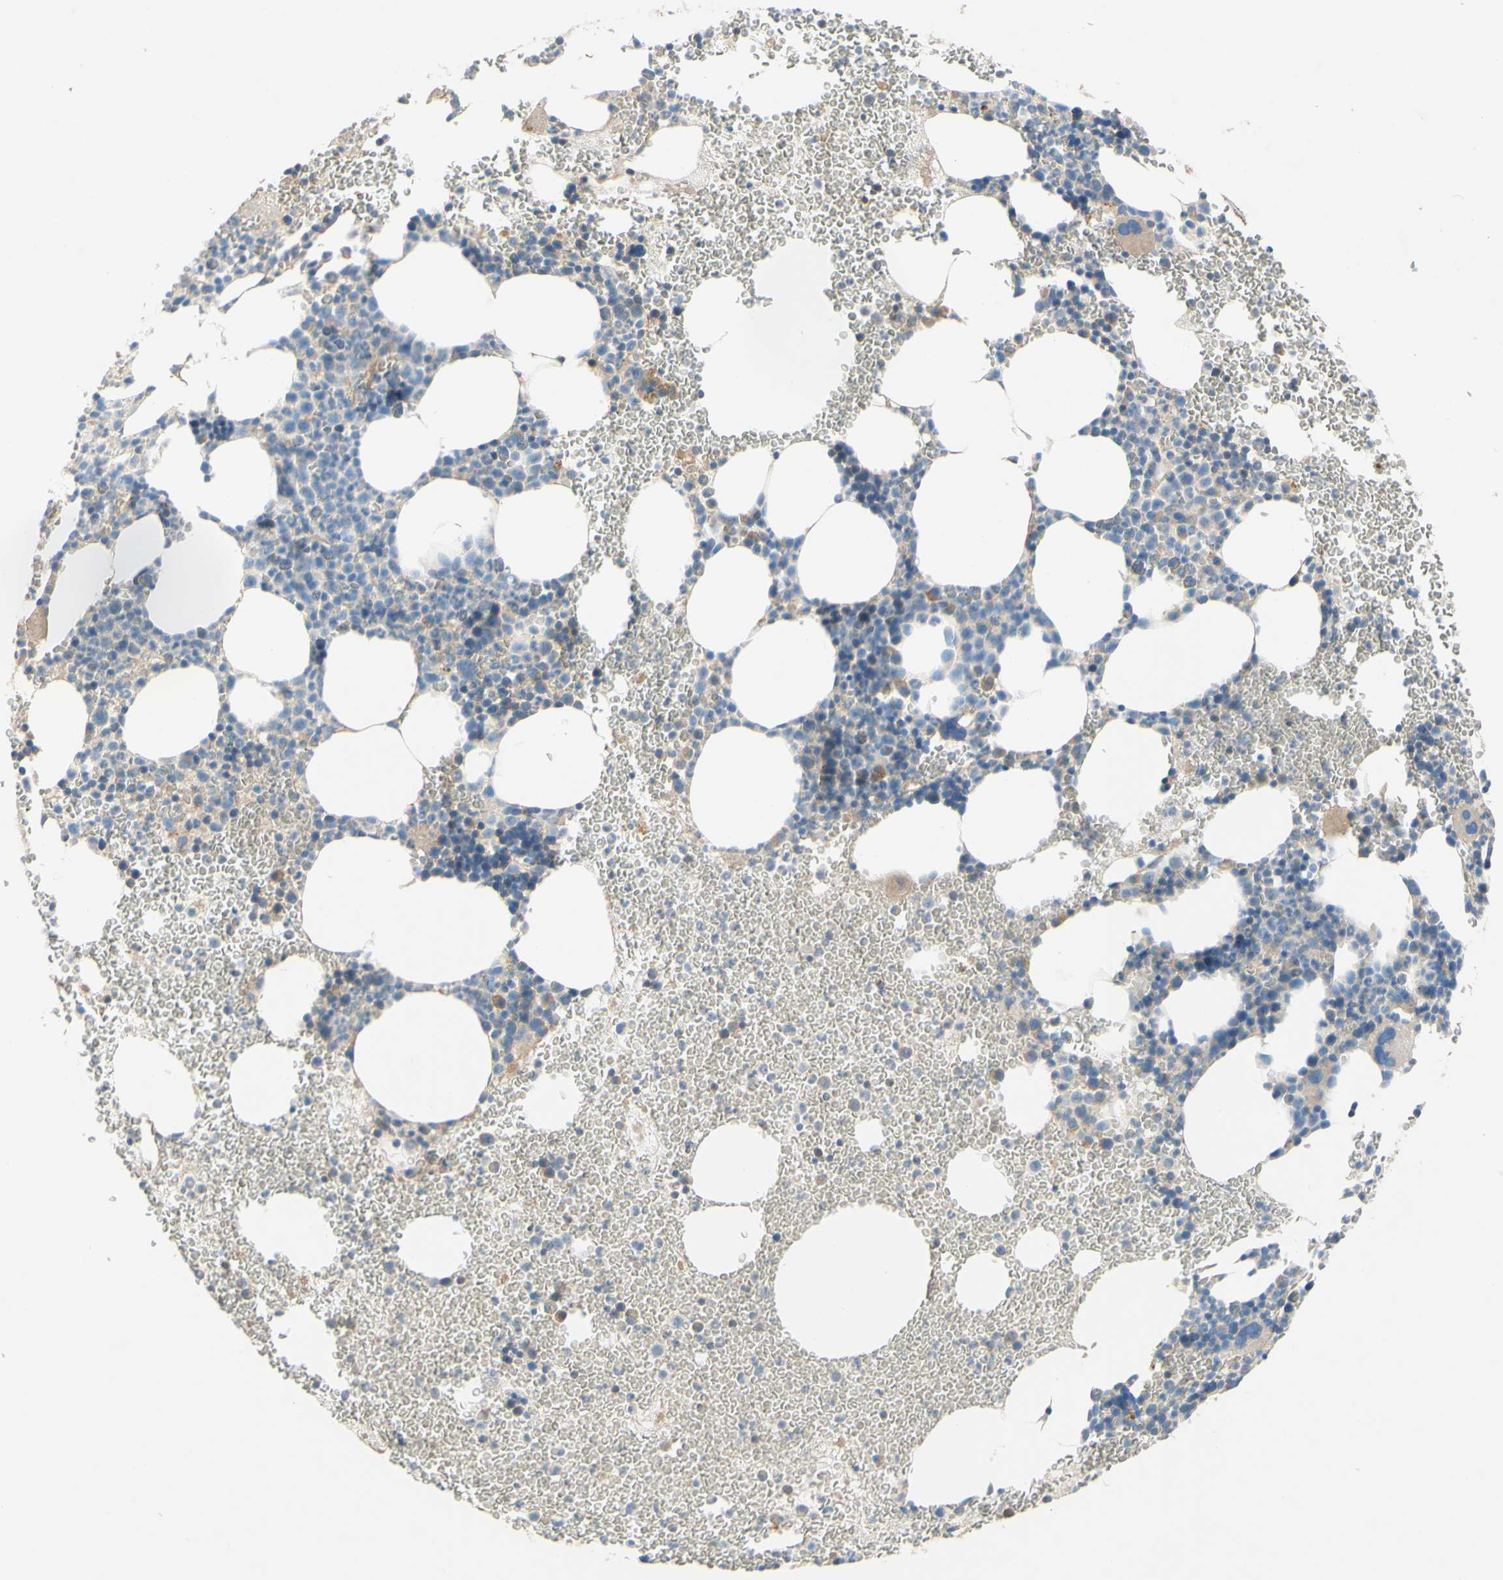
{"staining": {"intensity": "moderate", "quantity": "<25%", "location": "cytoplasmic/membranous"}, "tissue": "bone marrow", "cell_type": "Hematopoietic cells", "image_type": "normal", "snomed": [{"axis": "morphology", "description": "Normal tissue, NOS"}, {"axis": "morphology", "description": "Inflammation, NOS"}, {"axis": "topography", "description": "Bone marrow"}], "caption": "Moderate cytoplasmic/membranous protein expression is seen in approximately <25% of hematopoietic cells in bone marrow. The staining is performed using DAB (3,3'-diaminobenzidine) brown chromogen to label protein expression. The nuclei are counter-stained blue using hematoxylin.", "gene": "DKK3", "patient": {"sex": "female", "age": 76}}